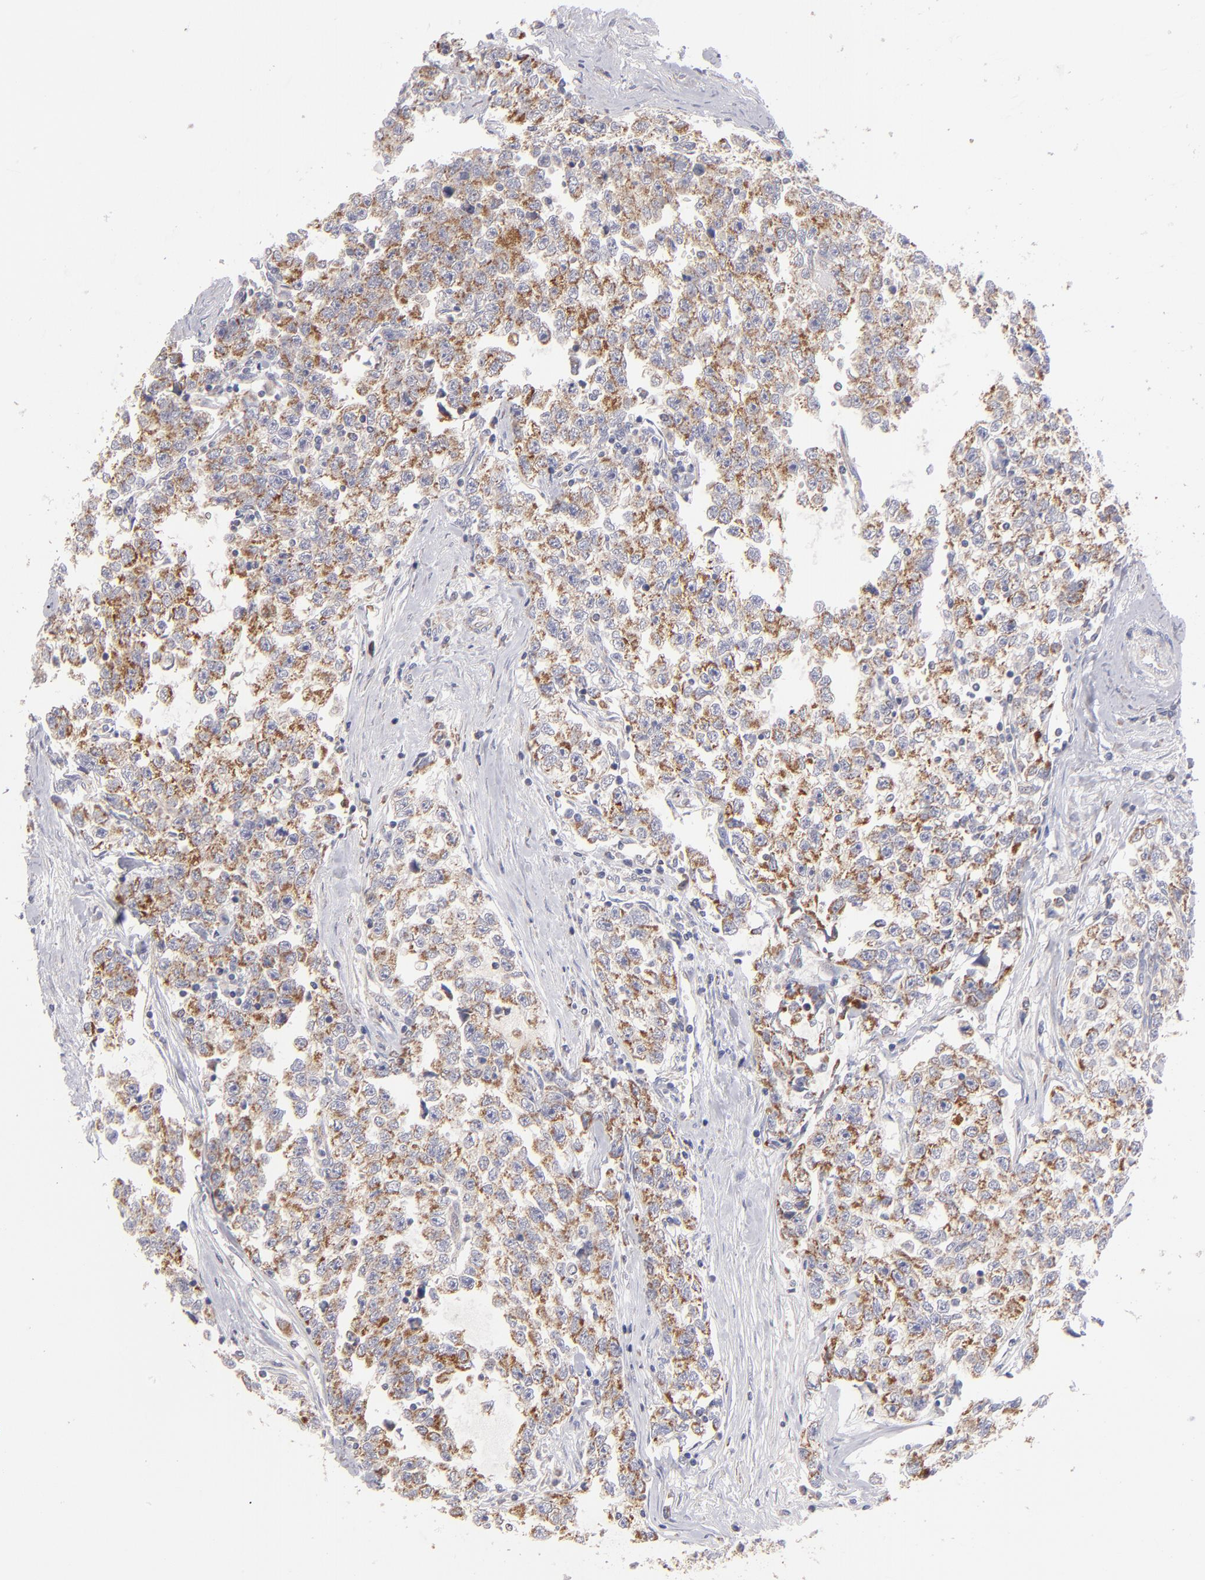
{"staining": {"intensity": "moderate", "quantity": ">75%", "location": "cytoplasmic/membranous"}, "tissue": "testis cancer", "cell_type": "Tumor cells", "image_type": "cancer", "snomed": [{"axis": "morphology", "description": "Seminoma, NOS"}, {"axis": "morphology", "description": "Carcinoma, Embryonal, NOS"}, {"axis": "topography", "description": "Testis"}], "caption": "Immunohistochemistry staining of testis cancer (embryonal carcinoma), which shows medium levels of moderate cytoplasmic/membranous expression in approximately >75% of tumor cells indicating moderate cytoplasmic/membranous protein positivity. The staining was performed using DAB (3,3'-diaminobenzidine) (brown) for protein detection and nuclei were counterstained in hematoxylin (blue).", "gene": "HCCS", "patient": {"sex": "male", "age": 30}}